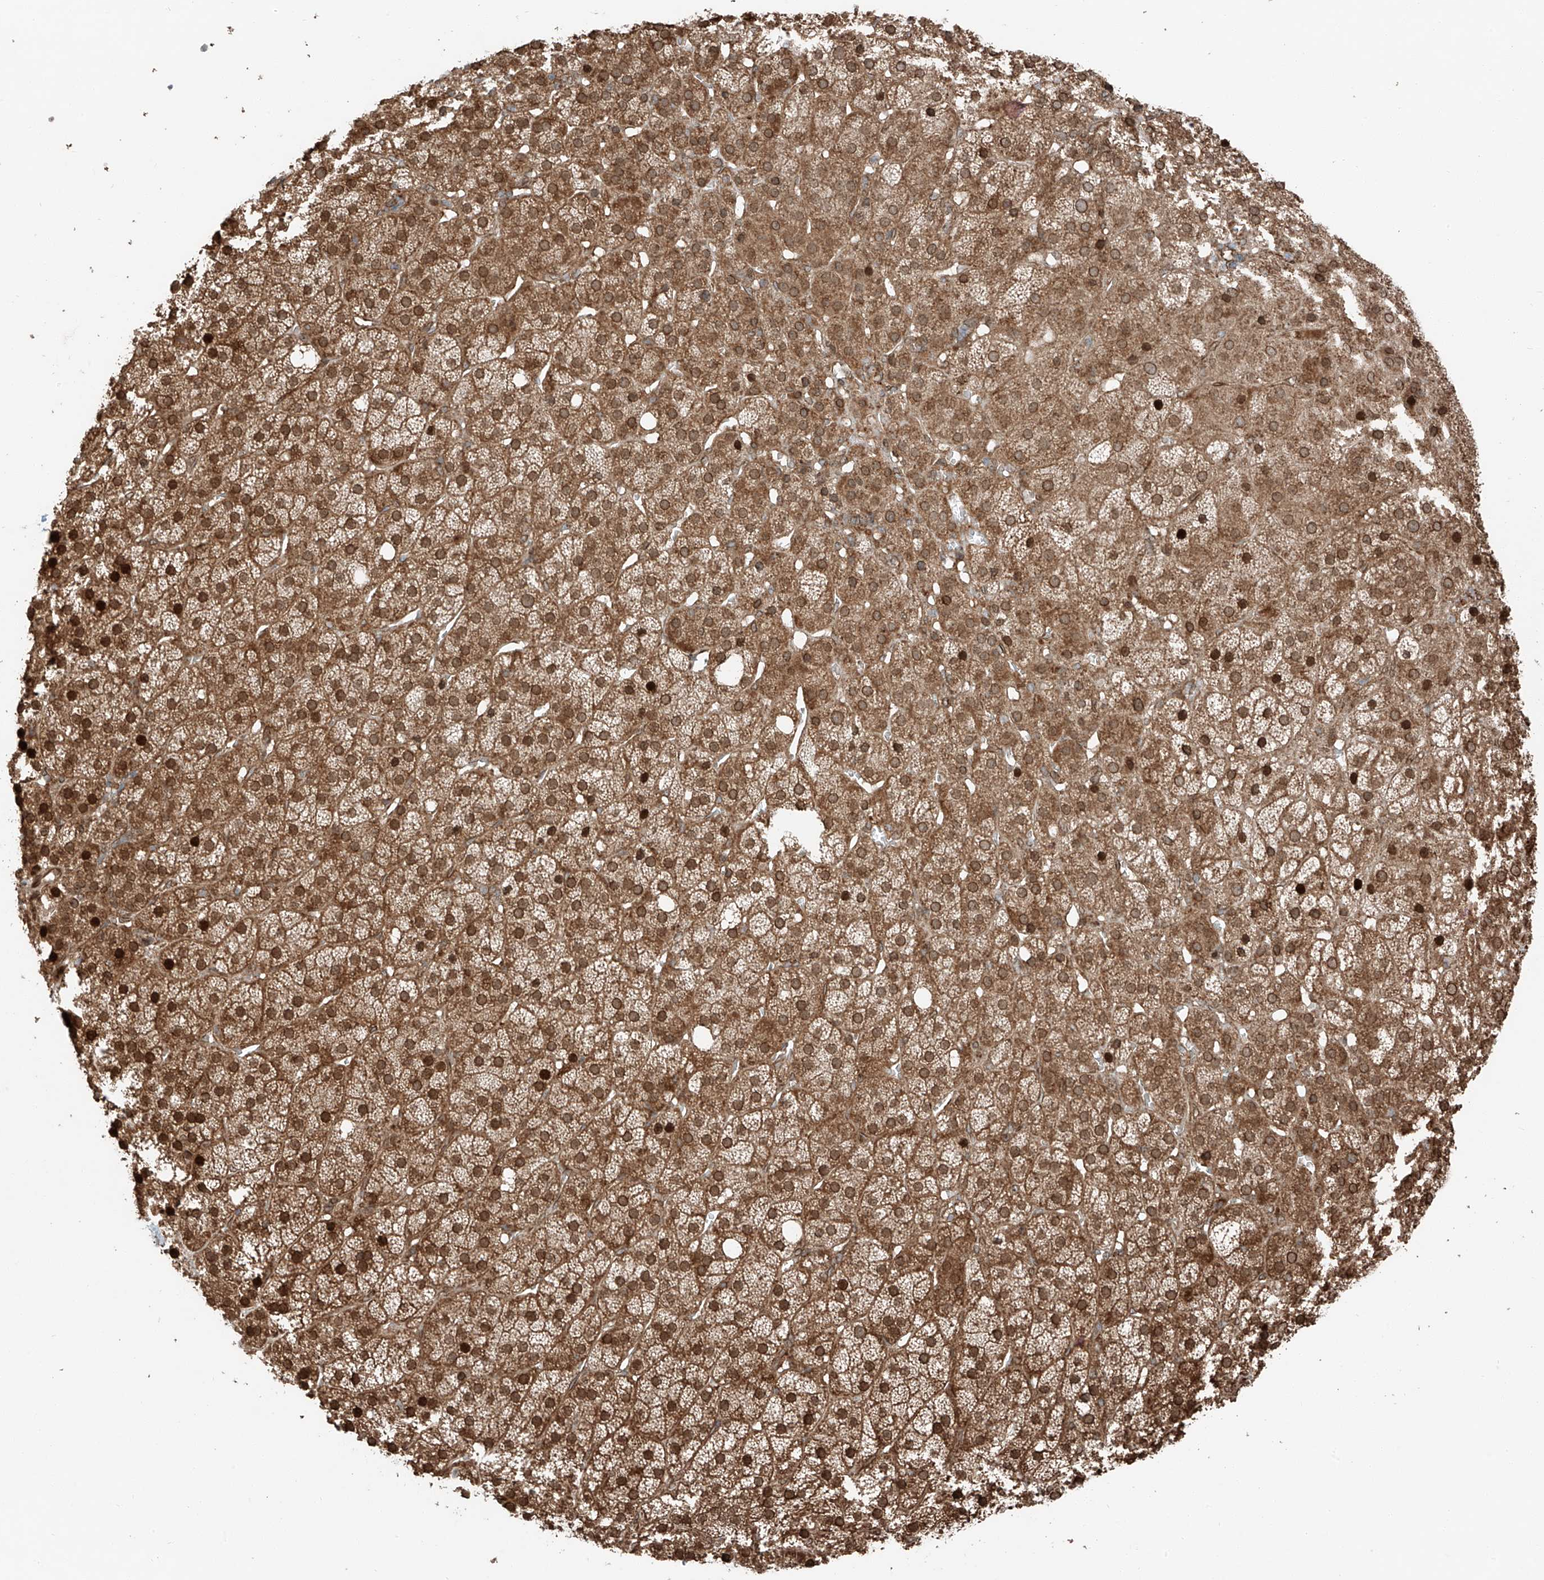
{"staining": {"intensity": "moderate", "quantity": ">75%", "location": "cytoplasmic/membranous,nuclear"}, "tissue": "adrenal gland", "cell_type": "Glandular cells", "image_type": "normal", "snomed": [{"axis": "morphology", "description": "Normal tissue, NOS"}, {"axis": "topography", "description": "Adrenal gland"}], "caption": "Protein analysis of unremarkable adrenal gland reveals moderate cytoplasmic/membranous,nuclear expression in approximately >75% of glandular cells. (Brightfield microscopy of DAB IHC at high magnification).", "gene": "CEP162", "patient": {"sex": "female", "age": 57}}